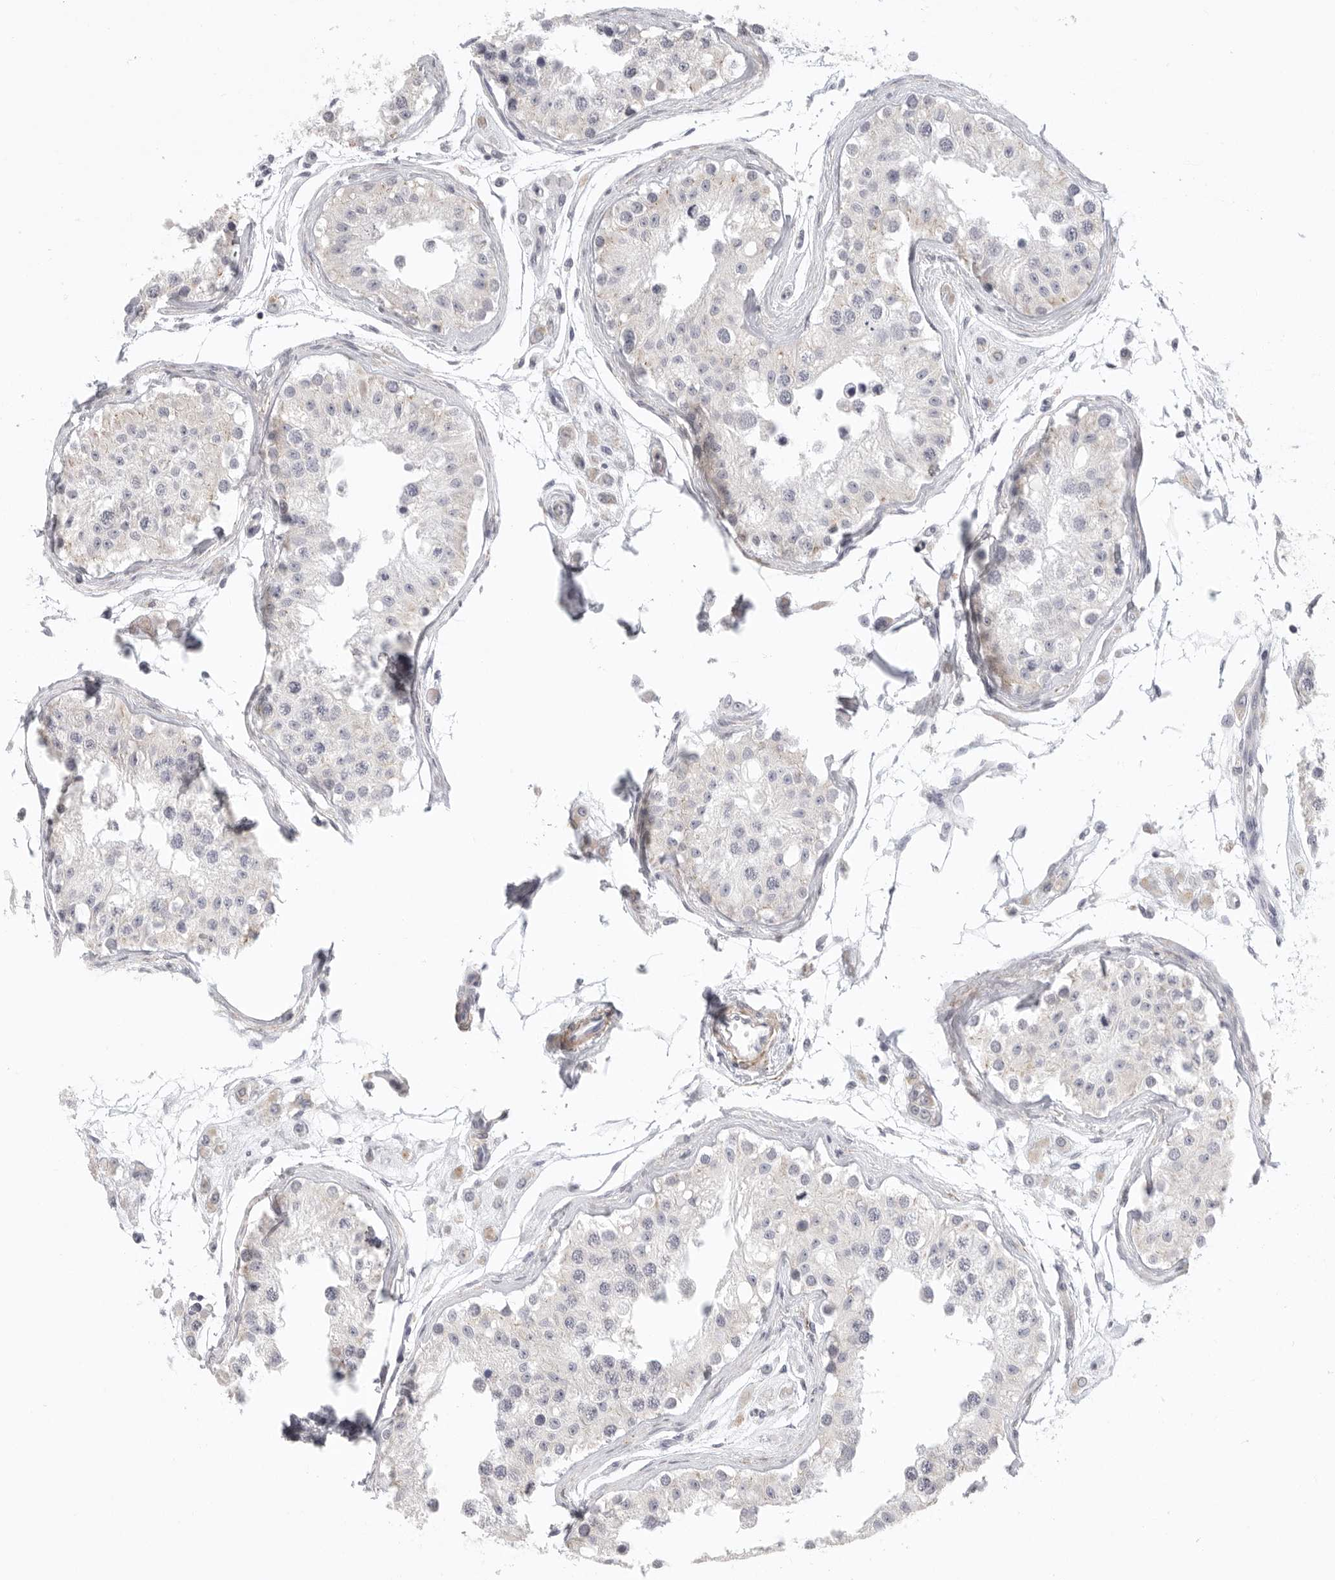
{"staining": {"intensity": "negative", "quantity": "none", "location": "none"}, "tissue": "testis", "cell_type": "Cells in seminiferous ducts", "image_type": "normal", "snomed": [{"axis": "morphology", "description": "Normal tissue, NOS"}, {"axis": "morphology", "description": "Adenocarcinoma, metastatic, NOS"}, {"axis": "topography", "description": "Testis"}], "caption": "Immunohistochemical staining of normal human testis demonstrates no significant expression in cells in seminiferous ducts.", "gene": "STAB2", "patient": {"sex": "male", "age": 26}}